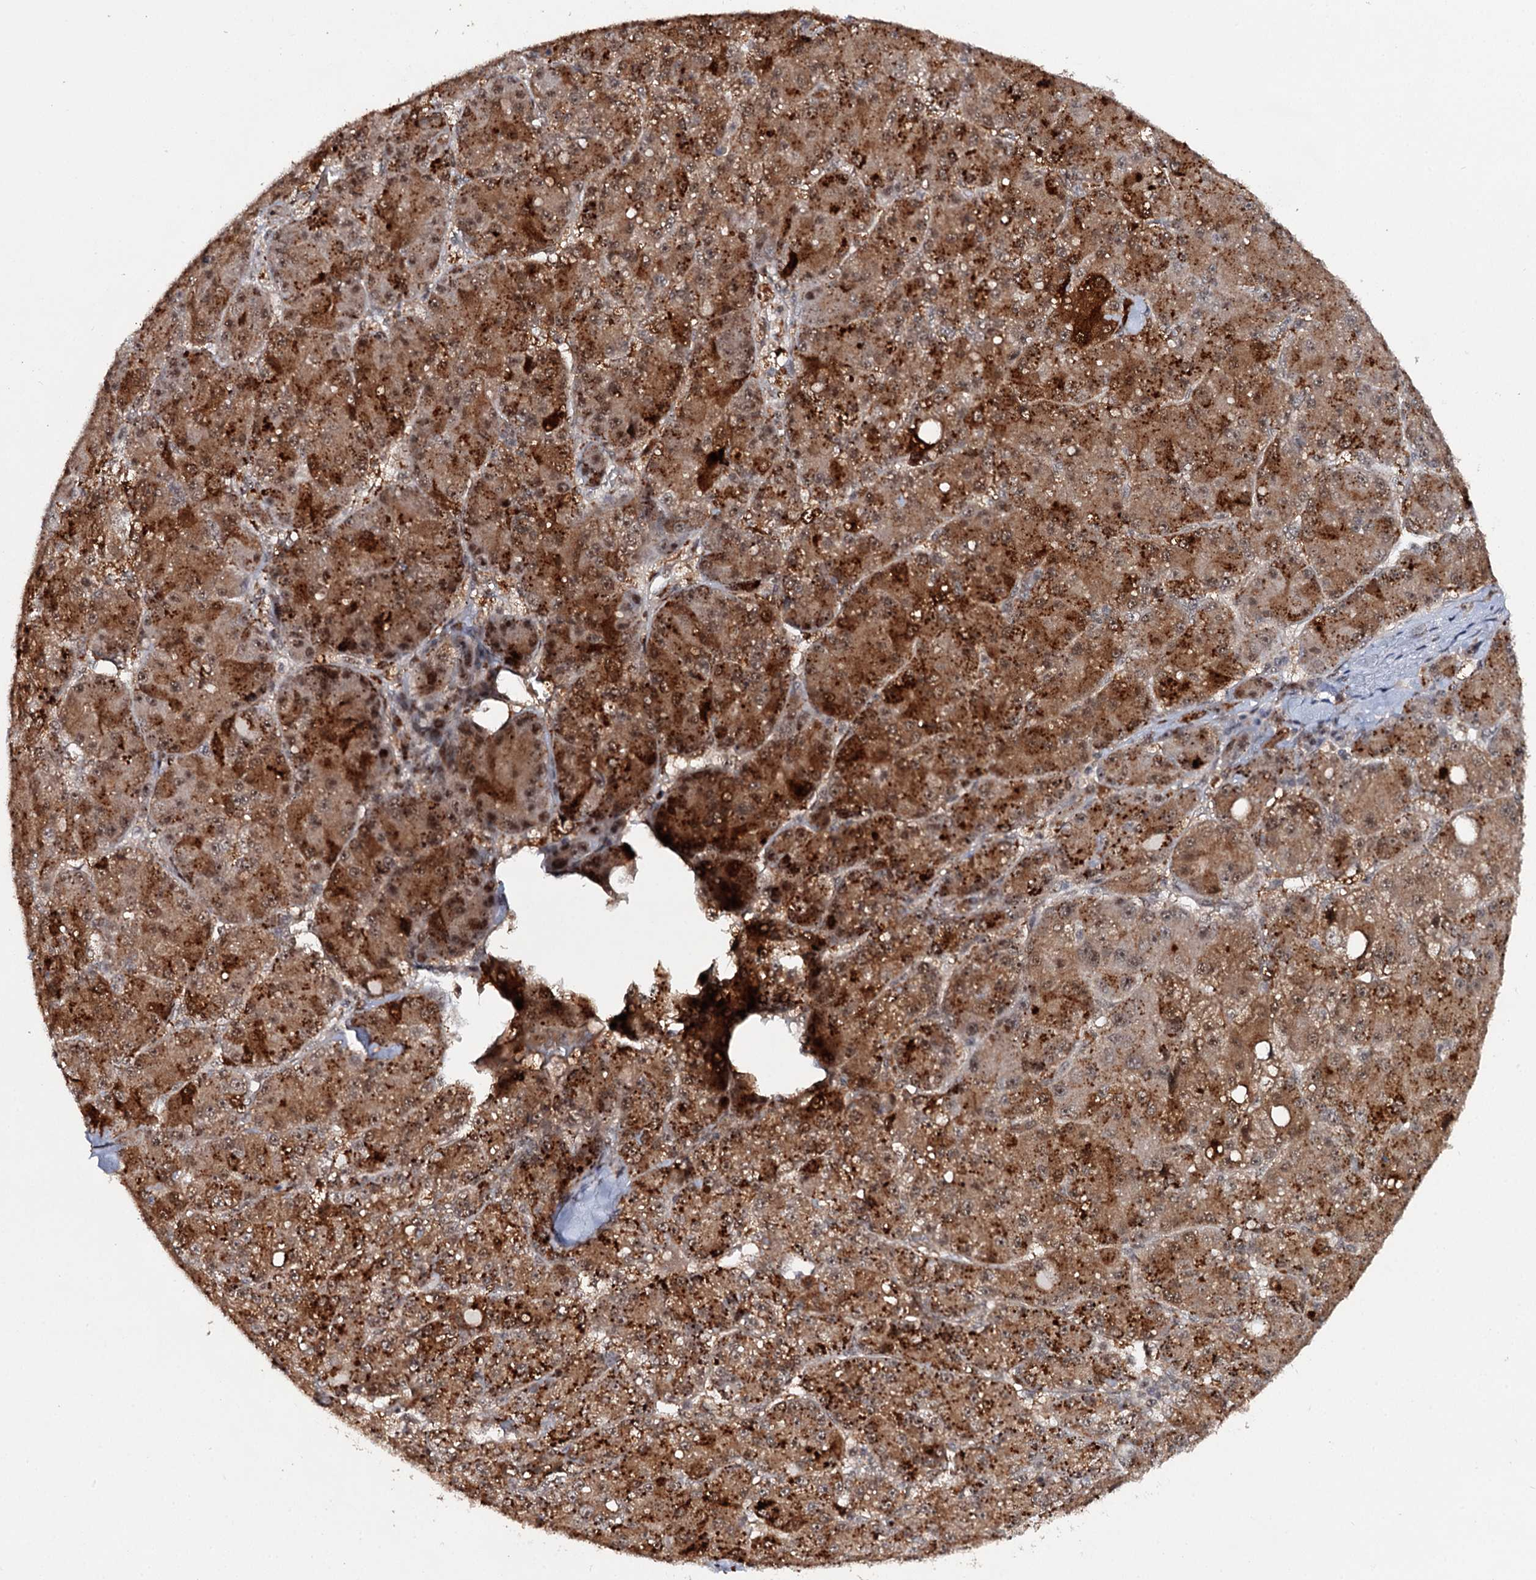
{"staining": {"intensity": "moderate", "quantity": ">75%", "location": "cytoplasmic/membranous,nuclear"}, "tissue": "liver cancer", "cell_type": "Tumor cells", "image_type": "cancer", "snomed": [{"axis": "morphology", "description": "Carcinoma, Hepatocellular, NOS"}, {"axis": "topography", "description": "Liver"}], "caption": "There is medium levels of moderate cytoplasmic/membranous and nuclear expression in tumor cells of hepatocellular carcinoma (liver), as demonstrated by immunohistochemical staining (brown color).", "gene": "BUD13", "patient": {"sex": "male", "age": 67}}